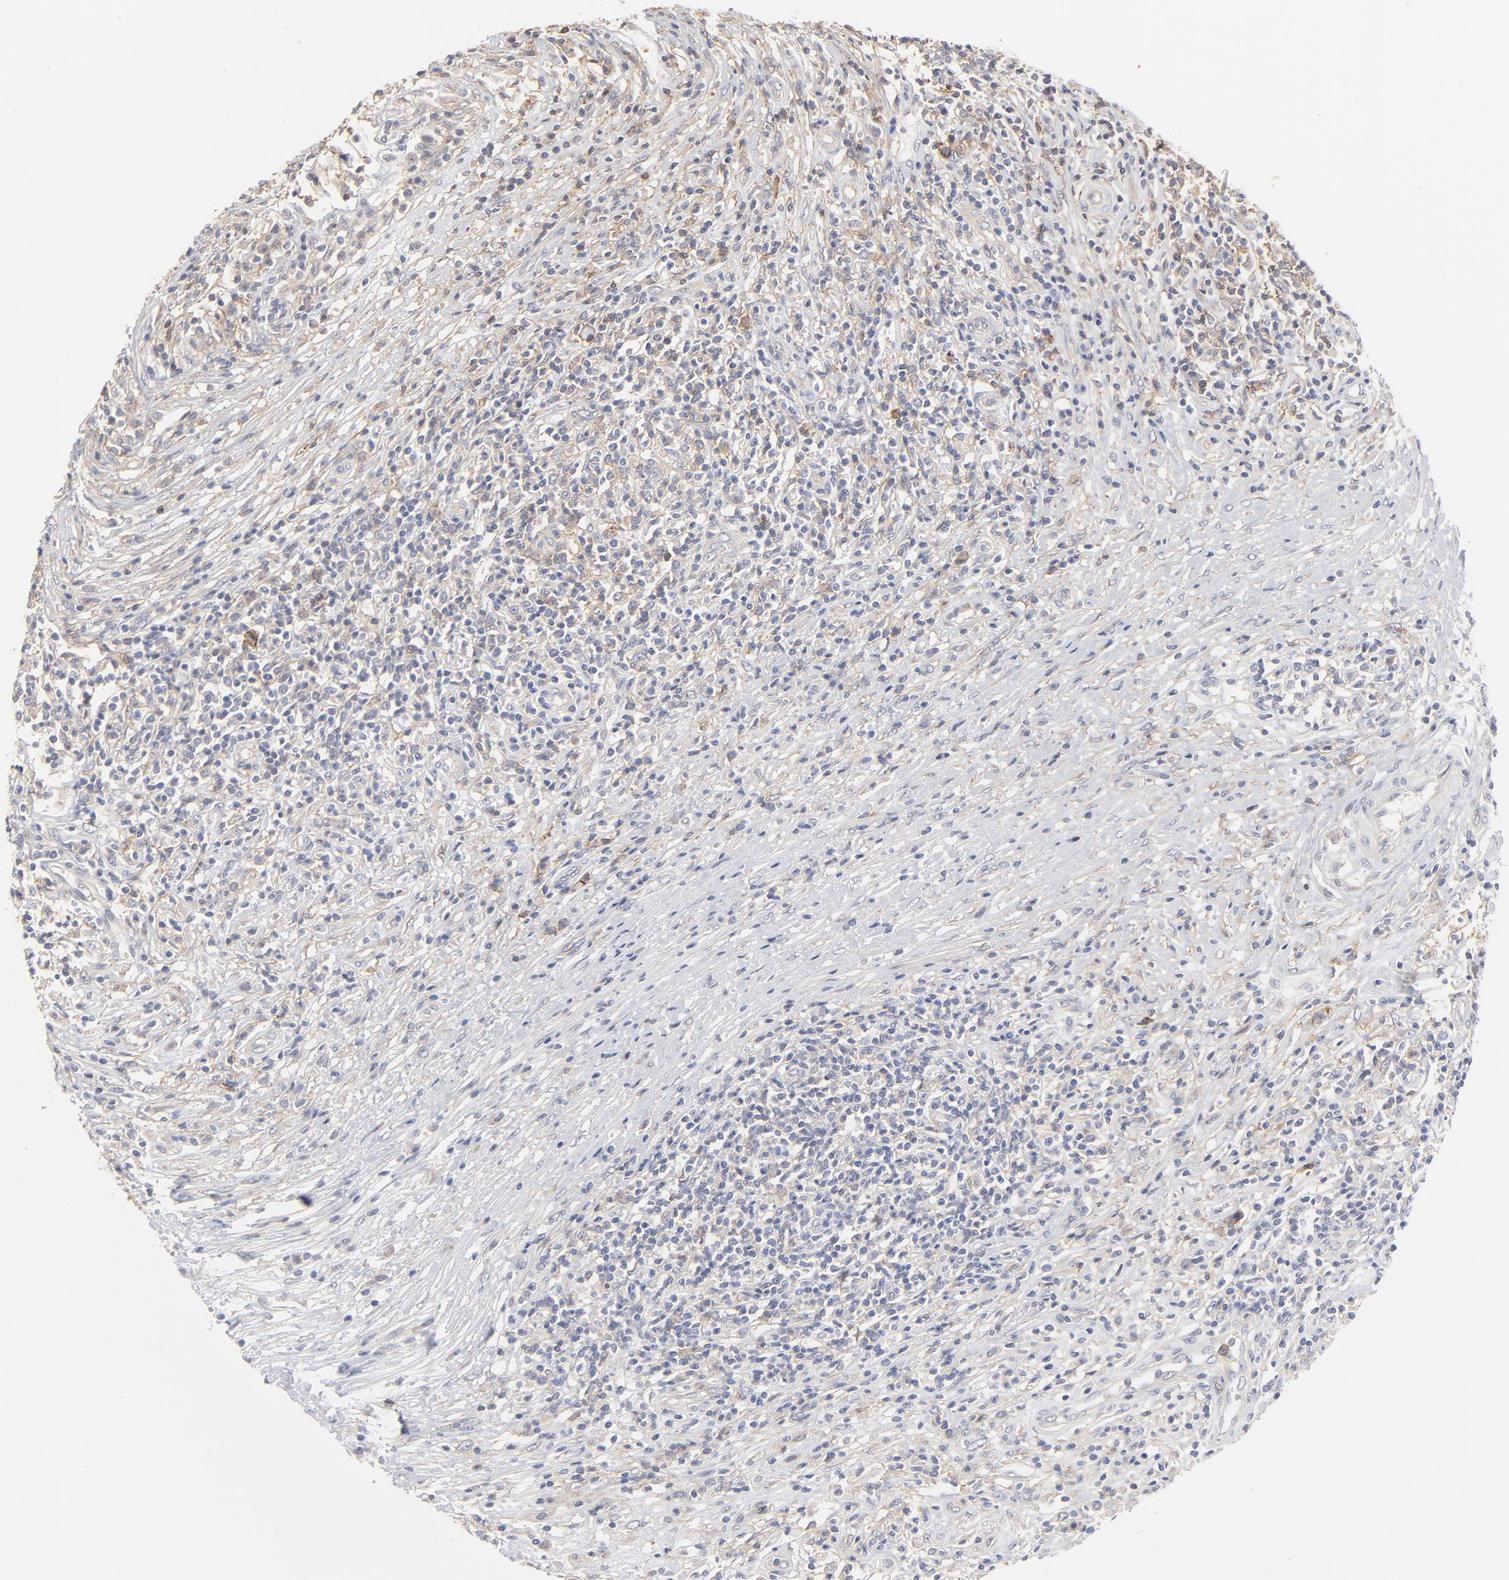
{"staining": {"intensity": "moderate", "quantity": ">75%", "location": "cytoplasmic/membranous"}, "tissue": "lymphoma", "cell_type": "Tumor cells", "image_type": "cancer", "snomed": [{"axis": "morphology", "description": "Malignant lymphoma, non-Hodgkin's type, High grade"}, {"axis": "topography", "description": "Lymph node"}], "caption": "Immunohistochemistry (IHC) micrograph of human lymphoma stained for a protein (brown), which reveals medium levels of moderate cytoplasmic/membranous expression in about >75% of tumor cells.", "gene": "SLC16A1", "patient": {"sex": "female", "age": 84}}